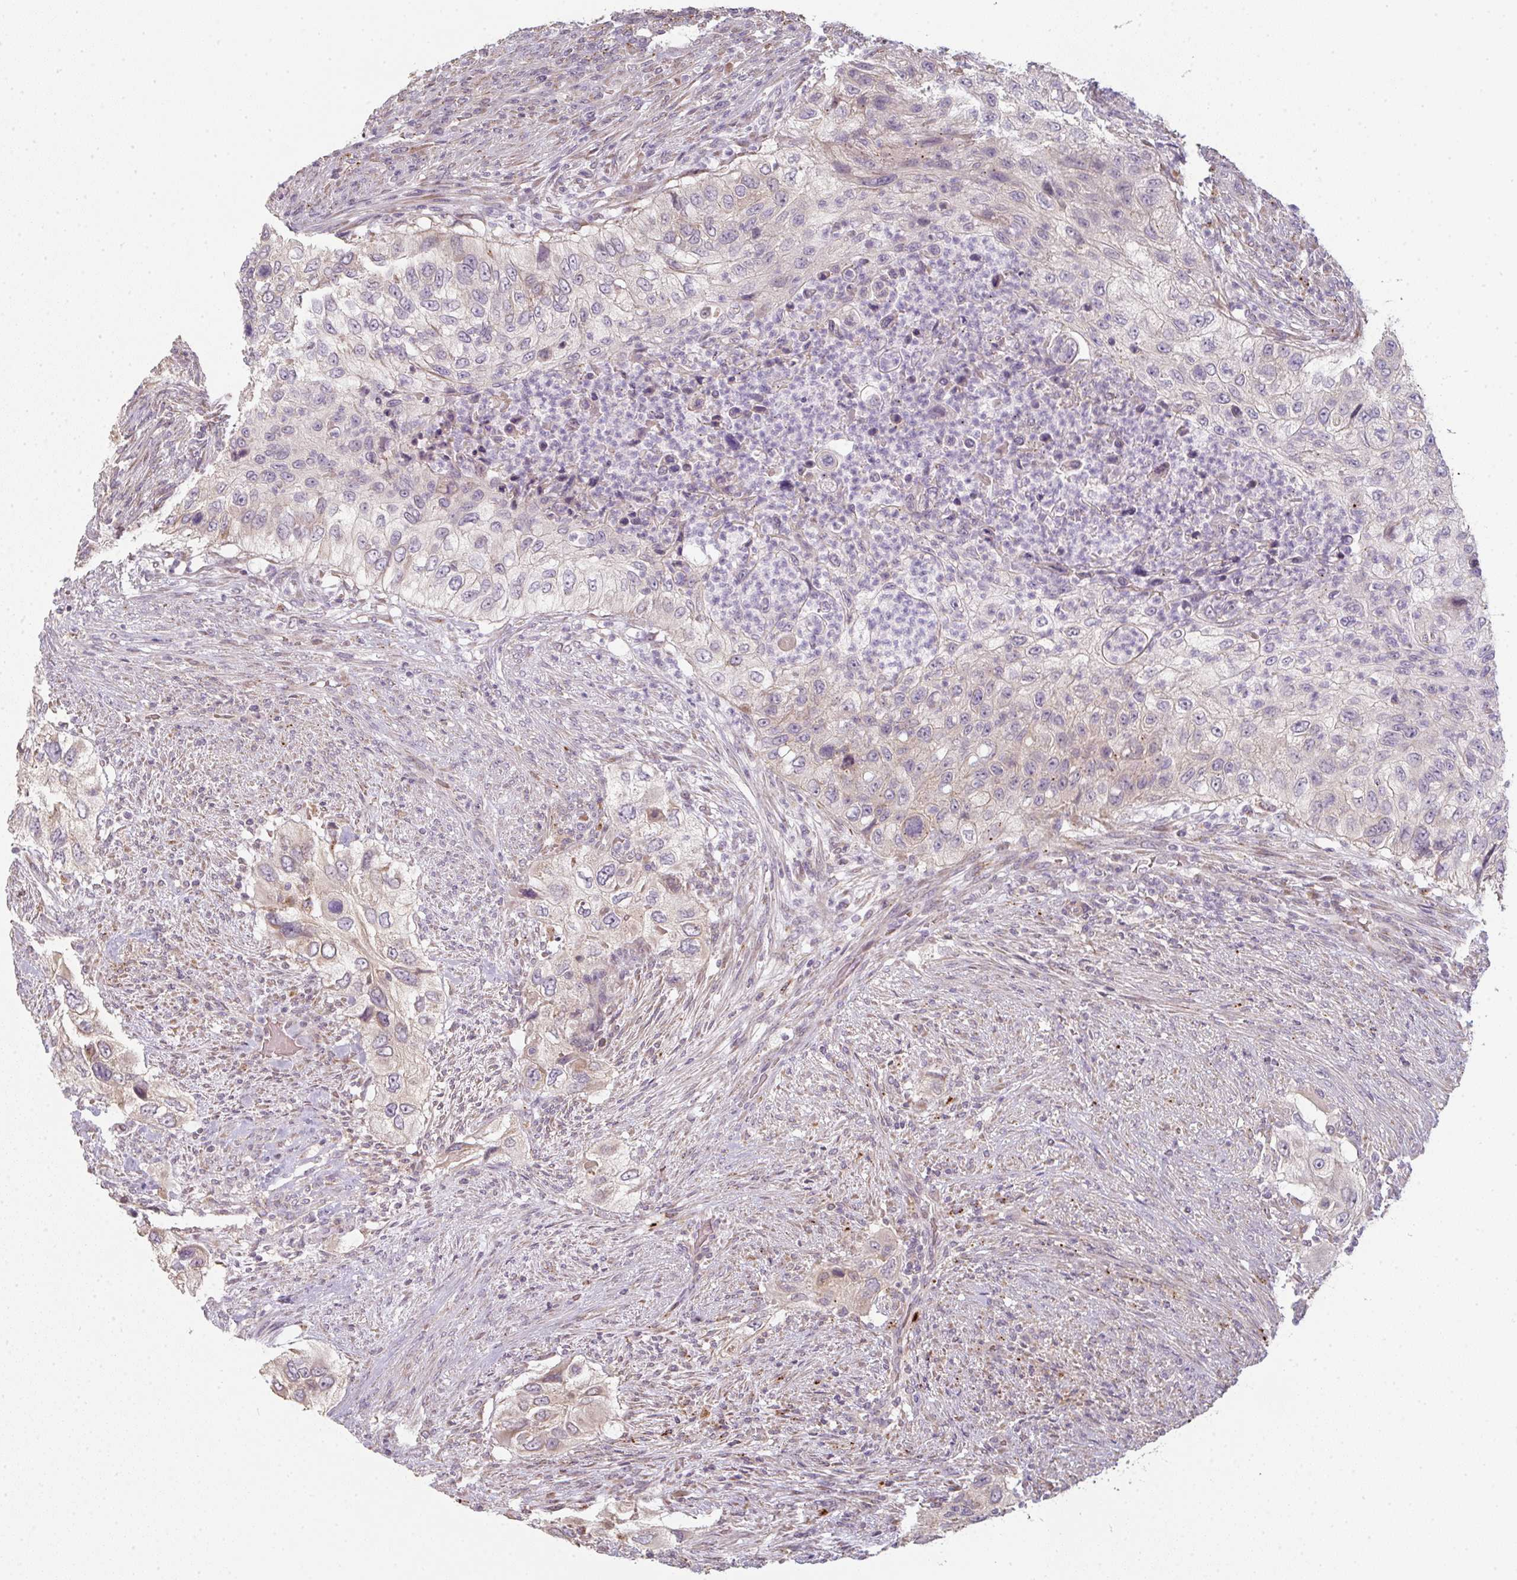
{"staining": {"intensity": "negative", "quantity": "none", "location": "none"}, "tissue": "urothelial cancer", "cell_type": "Tumor cells", "image_type": "cancer", "snomed": [{"axis": "morphology", "description": "Urothelial carcinoma, High grade"}, {"axis": "topography", "description": "Urinary bladder"}], "caption": "The image demonstrates no staining of tumor cells in urothelial cancer.", "gene": "TMEM237", "patient": {"sex": "female", "age": 60}}